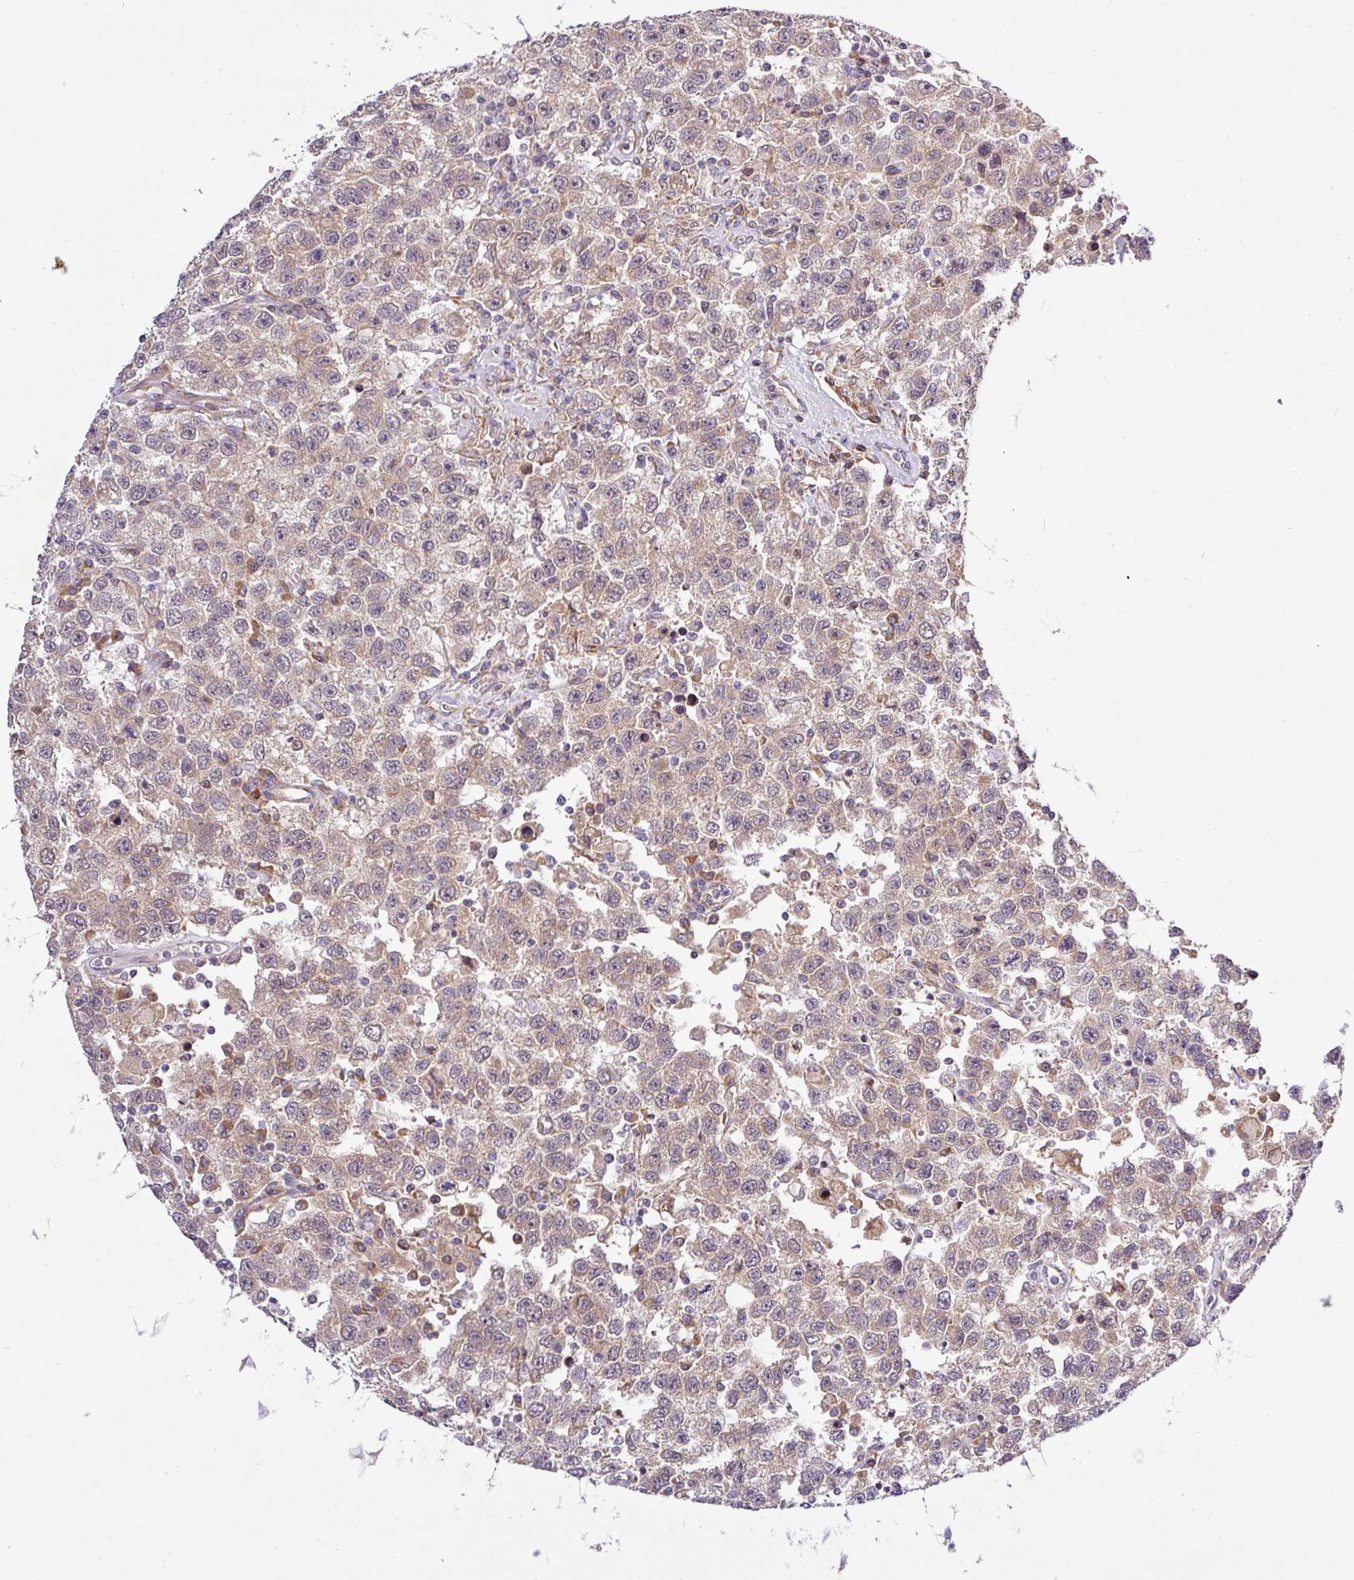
{"staining": {"intensity": "weak", "quantity": ">75%", "location": "cytoplasmic/membranous"}, "tissue": "testis cancer", "cell_type": "Tumor cells", "image_type": "cancer", "snomed": [{"axis": "morphology", "description": "Seminoma, NOS"}, {"axis": "topography", "description": "Testis"}], "caption": "Testis cancer (seminoma) tissue displays weak cytoplasmic/membranous staining in about >75% of tumor cells, visualized by immunohistochemistry. Ihc stains the protein in brown and the nuclei are stained blue.", "gene": "TM2D2", "patient": {"sex": "male", "age": 41}}